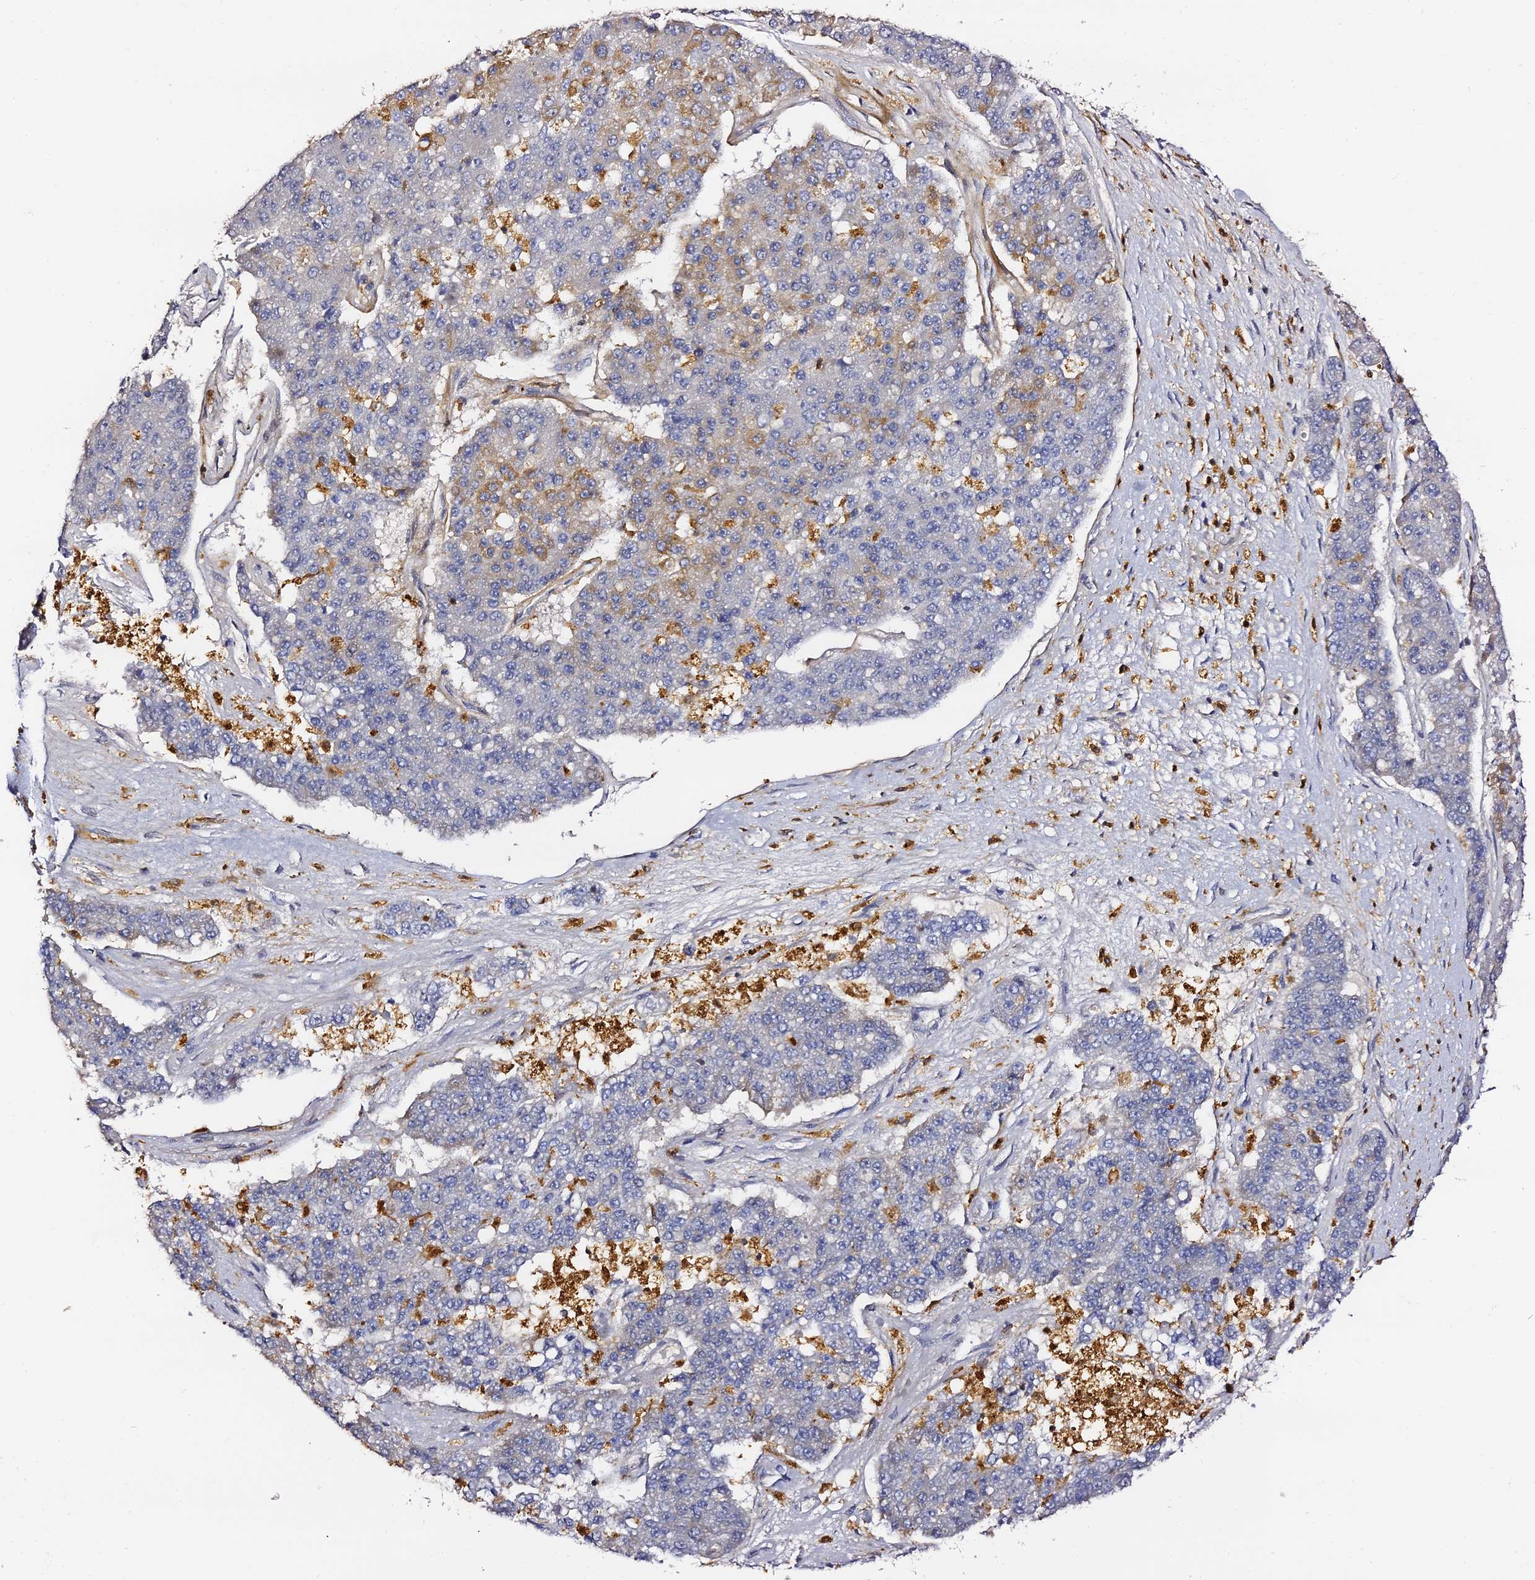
{"staining": {"intensity": "moderate", "quantity": "<25%", "location": "cytoplasmic/membranous"}, "tissue": "pancreatic cancer", "cell_type": "Tumor cells", "image_type": "cancer", "snomed": [{"axis": "morphology", "description": "Adenocarcinoma, NOS"}, {"axis": "topography", "description": "Pancreas"}], "caption": "Human adenocarcinoma (pancreatic) stained for a protein (brown) reveals moderate cytoplasmic/membranous positive expression in about <25% of tumor cells.", "gene": "IL4I1", "patient": {"sex": "male", "age": 50}}